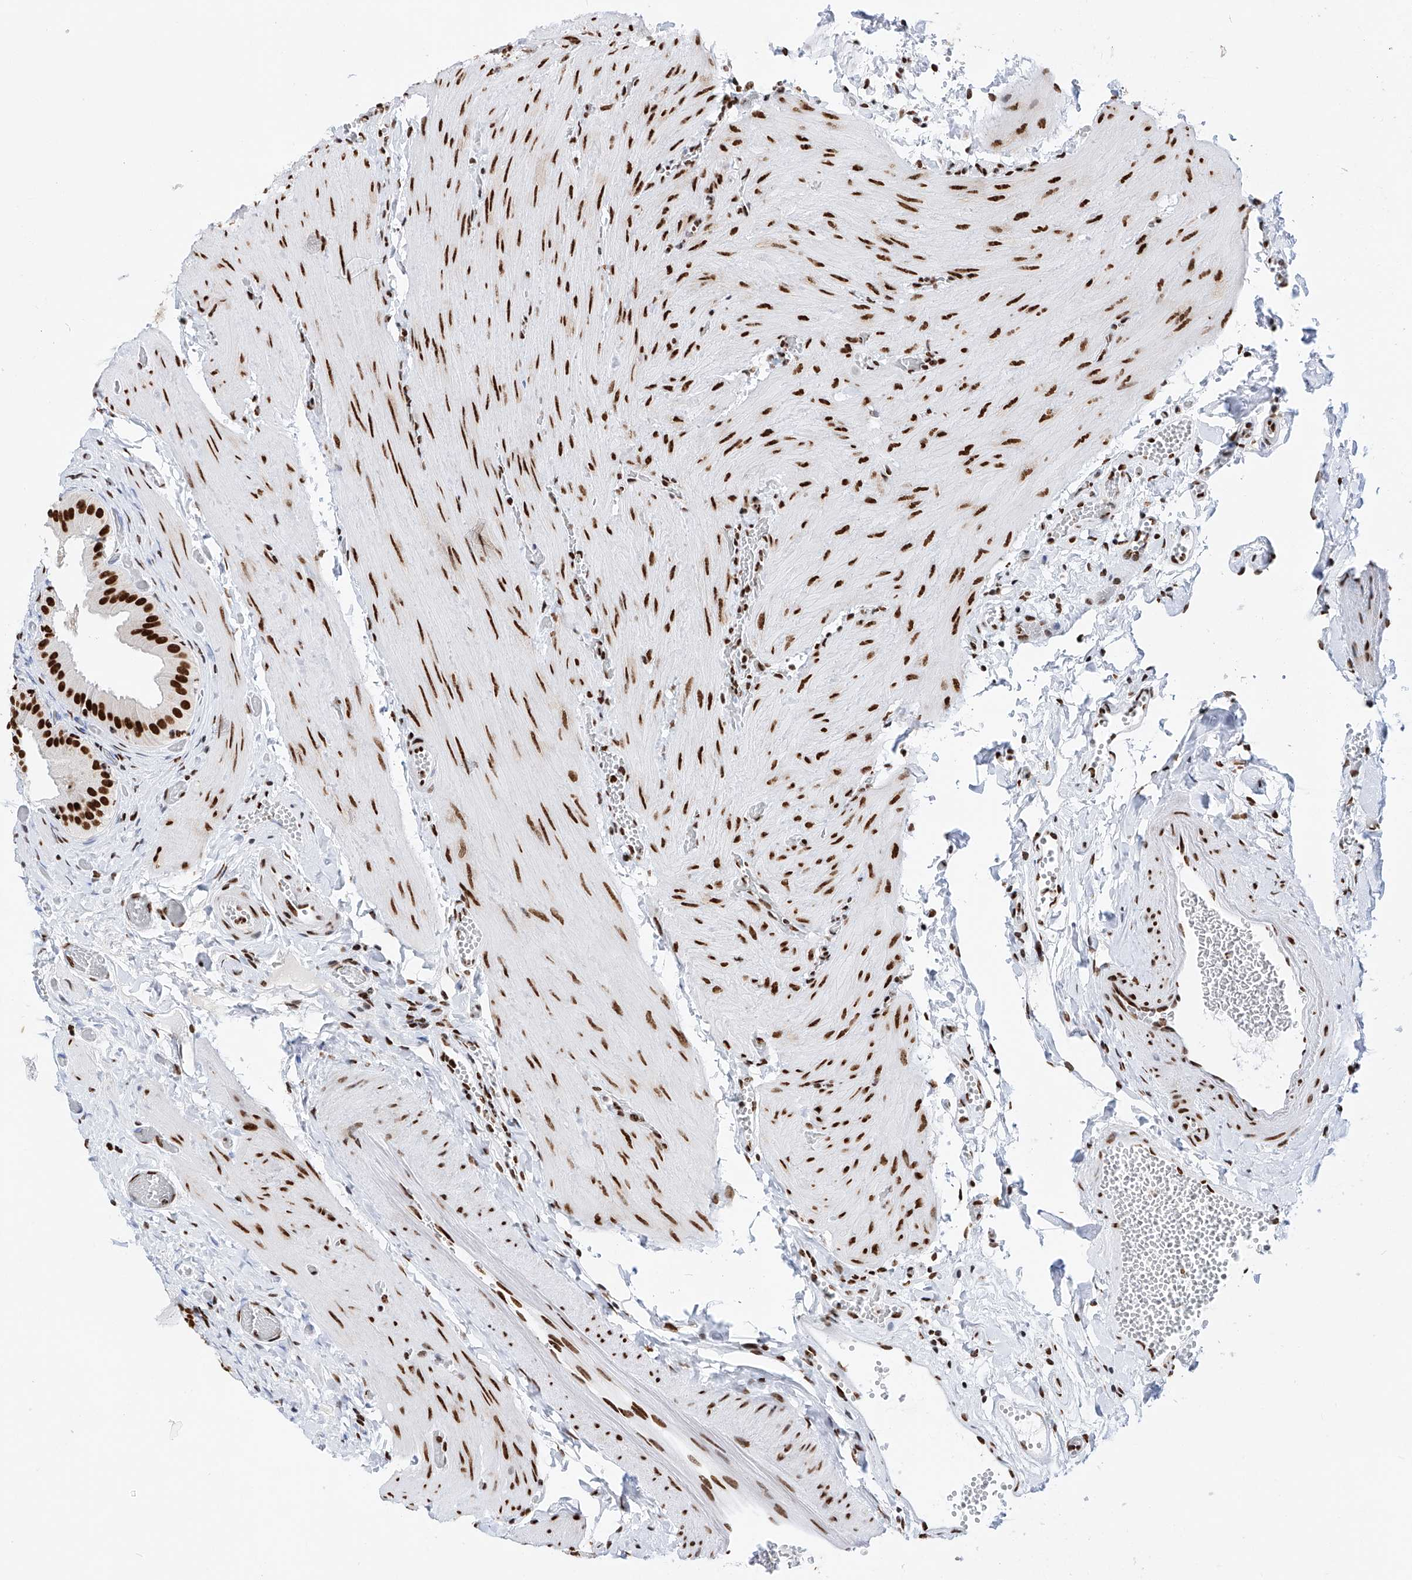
{"staining": {"intensity": "strong", "quantity": ">75%", "location": "nuclear"}, "tissue": "gallbladder", "cell_type": "Glandular cells", "image_type": "normal", "snomed": [{"axis": "morphology", "description": "Normal tissue, NOS"}, {"axis": "topography", "description": "Gallbladder"}], "caption": "A micrograph of gallbladder stained for a protein displays strong nuclear brown staining in glandular cells.", "gene": "SRSF6", "patient": {"sex": "female", "age": 64}}